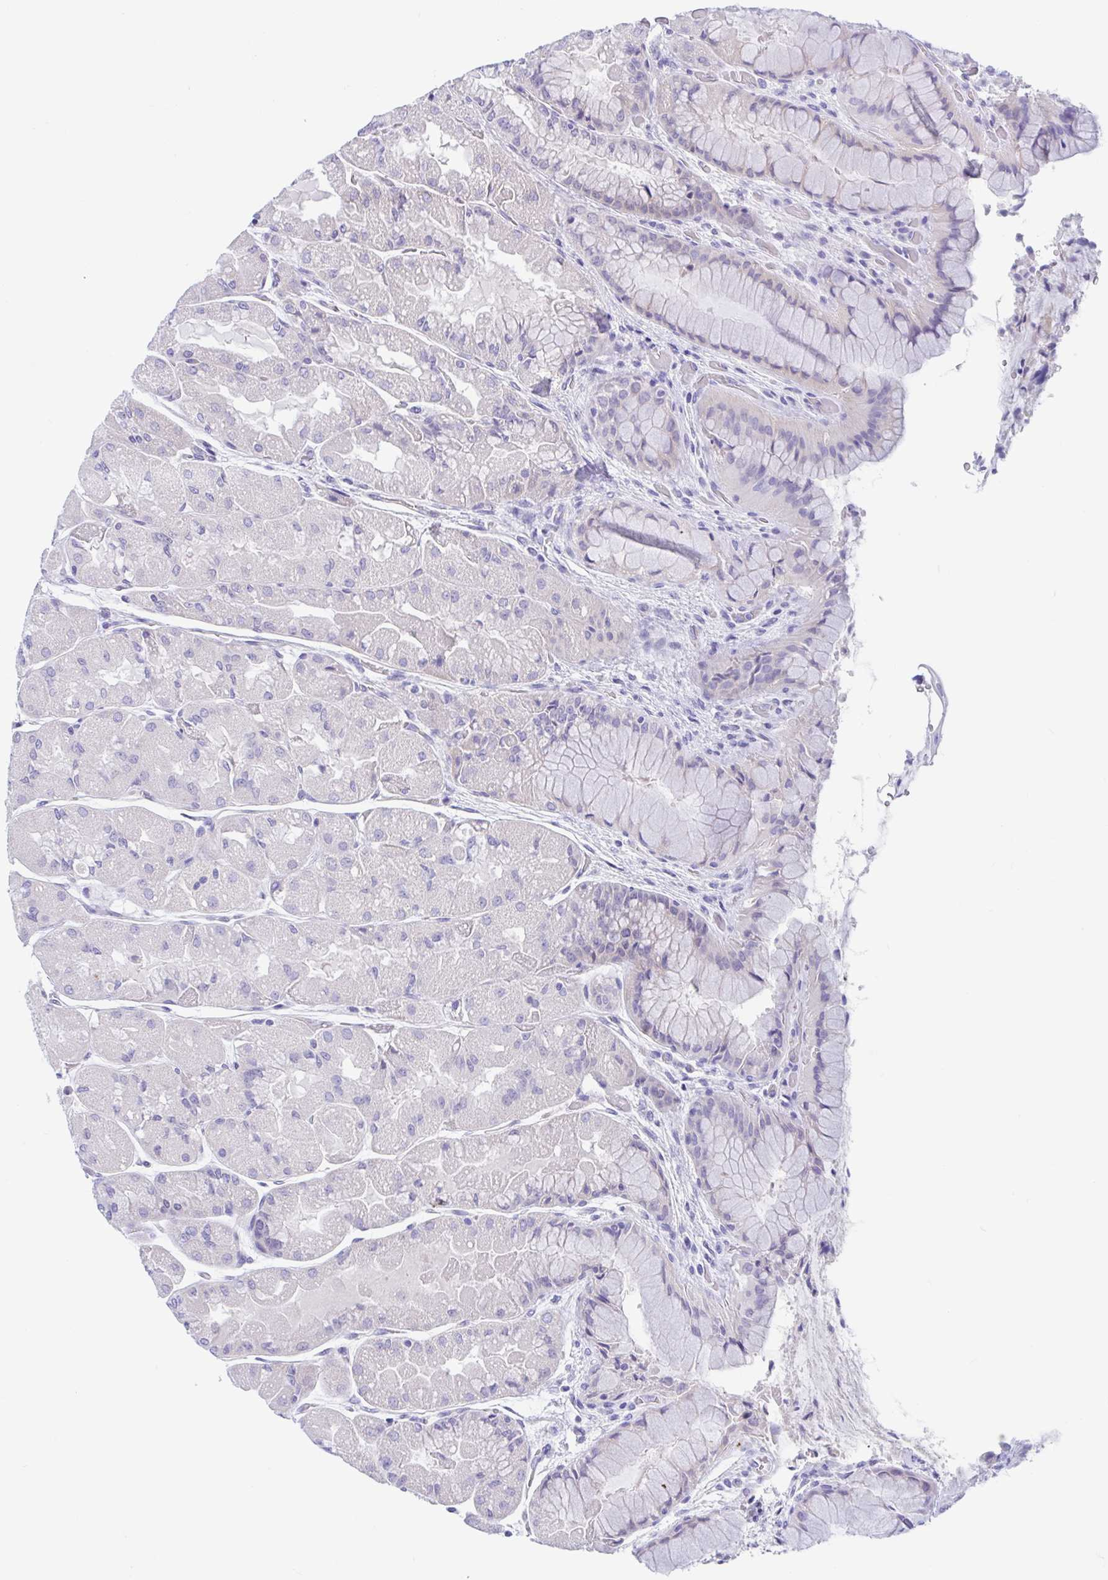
{"staining": {"intensity": "negative", "quantity": "none", "location": "none"}, "tissue": "stomach", "cell_type": "Glandular cells", "image_type": "normal", "snomed": [{"axis": "morphology", "description": "Normal tissue, NOS"}, {"axis": "topography", "description": "Stomach"}], "caption": "IHC image of unremarkable stomach: human stomach stained with DAB (3,3'-diaminobenzidine) shows no significant protein expression in glandular cells. (Stains: DAB (3,3'-diaminobenzidine) immunohistochemistry with hematoxylin counter stain, Microscopy: brightfield microscopy at high magnification).", "gene": "OR6N2", "patient": {"sex": "female", "age": 61}}